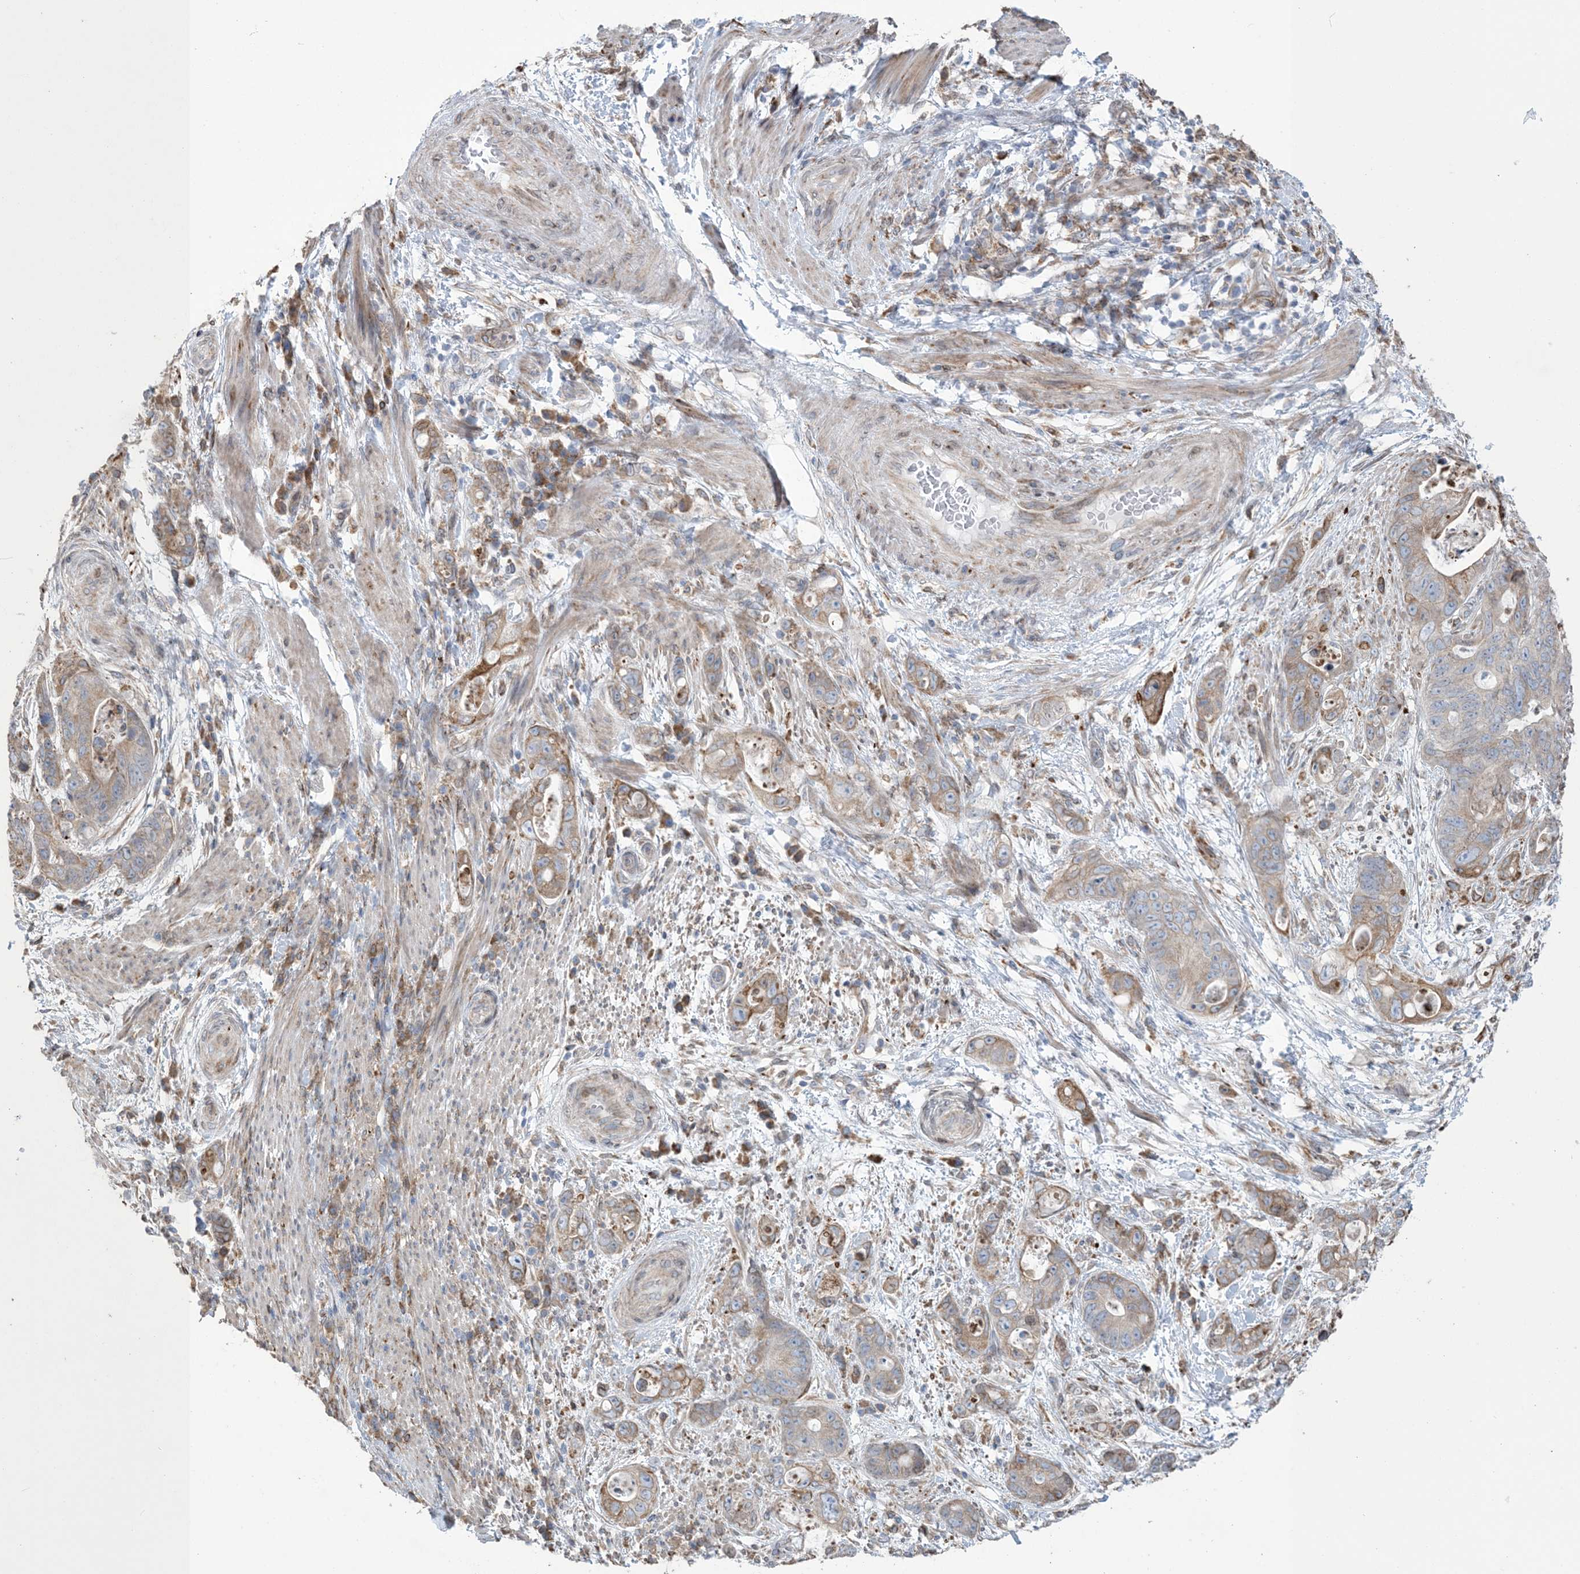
{"staining": {"intensity": "weak", "quantity": "25%-75%", "location": "cytoplasmic/membranous"}, "tissue": "stomach cancer", "cell_type": "Tumor cells", "image_type": "cancer", "snomed": [{"axis": "morphology", "description": "Adenocarcinoma, NOS"}, {"axis": "topography", "description": "Stomach"}], "caption": "The image demonstrates immunohistochemical staining of adenocarcinoma (stomach). There is weak cytoplasmic/membranous positivity is present in approximately 25%-75% of tumor cells.", "gene": "SHANK1", "patient": {"sex": "female", "age": 89}}